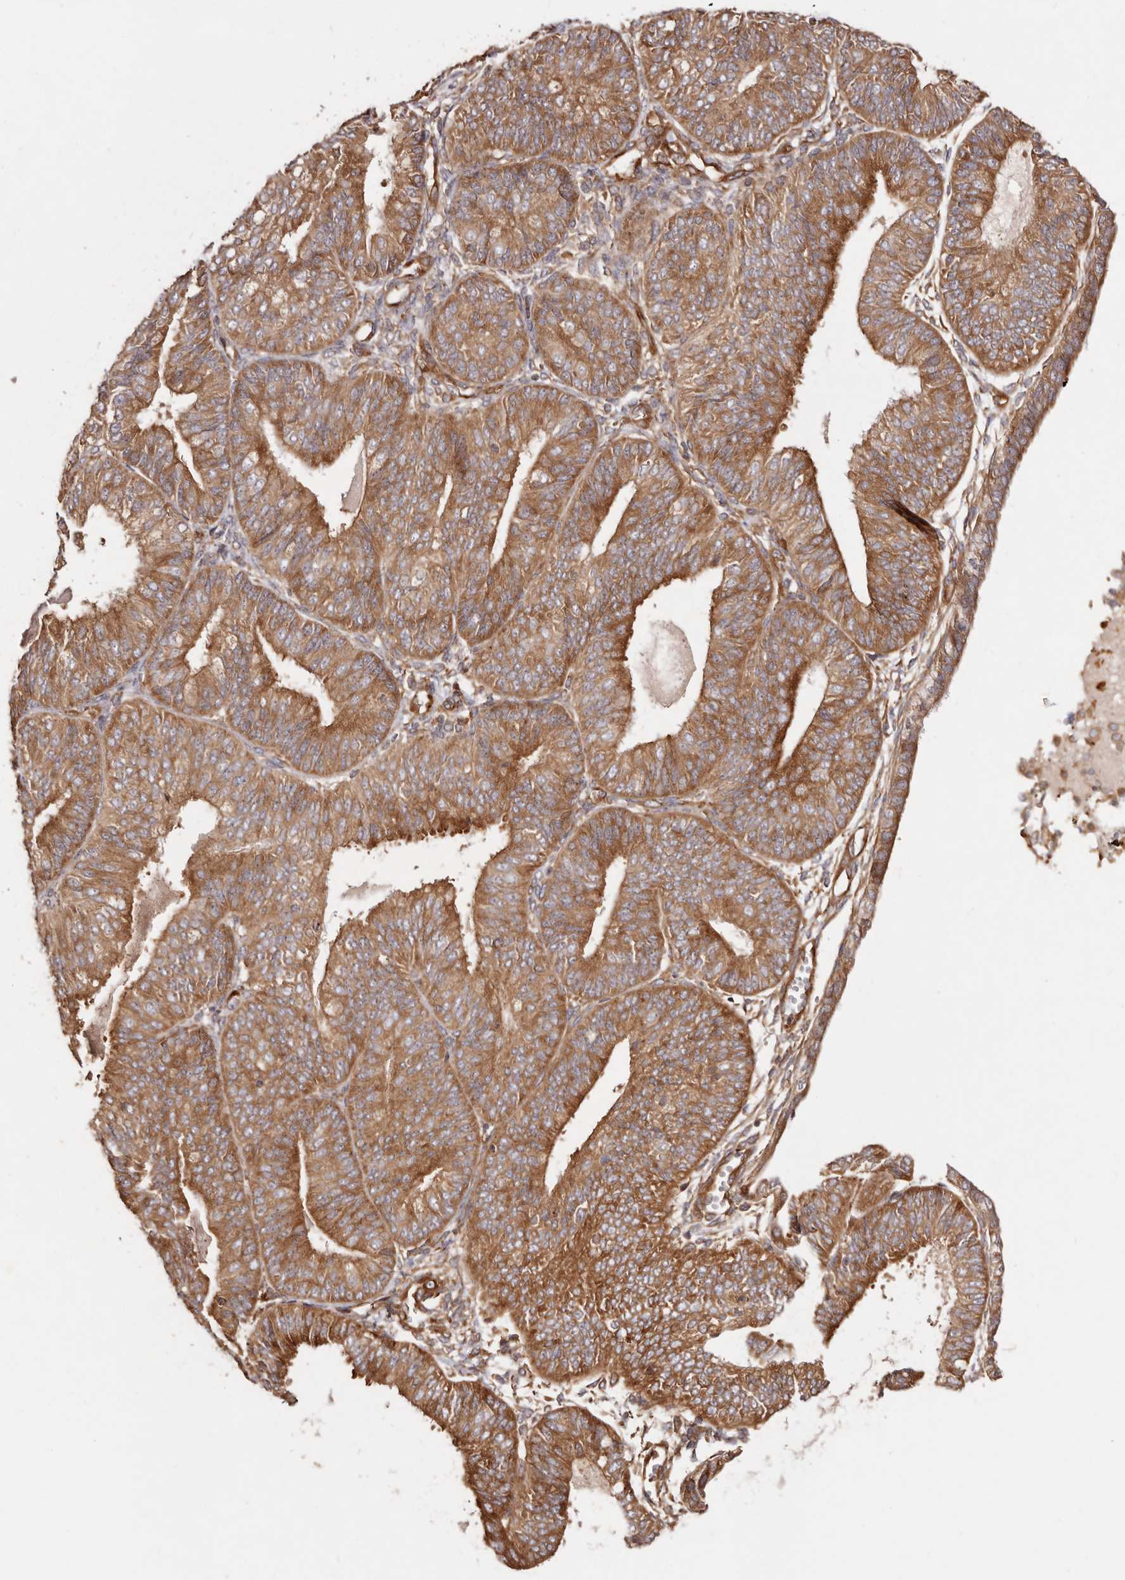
{"staining": {"intensity": "strong", "quantity": ">75%", "location": "cytoplasmic/membranous"}, "tissue": "endometrial cancer", "cell_type": "Tumor cells", "image_type": "cancer", "snomed": [{"axis": "morphology", "description": "Adenocarcinoma, NOS"}, {"axis": "topography", "description": "Endometrium"}], "caption": "IHC staining of endometrial cancer, which shows high levels of strong cytoplasmic/membranous staining in approximately >75% of tumor cells indicating strong cytoplasmic/membranous protein positivity. The staining was performed using DAB (3,3'-diaminobenzidine) (brown) for protein detection and nuclei were counterstained in hematoxylin (blue).", "gene": "RPS6", "patient": {"sex": "female", "age": 58}}